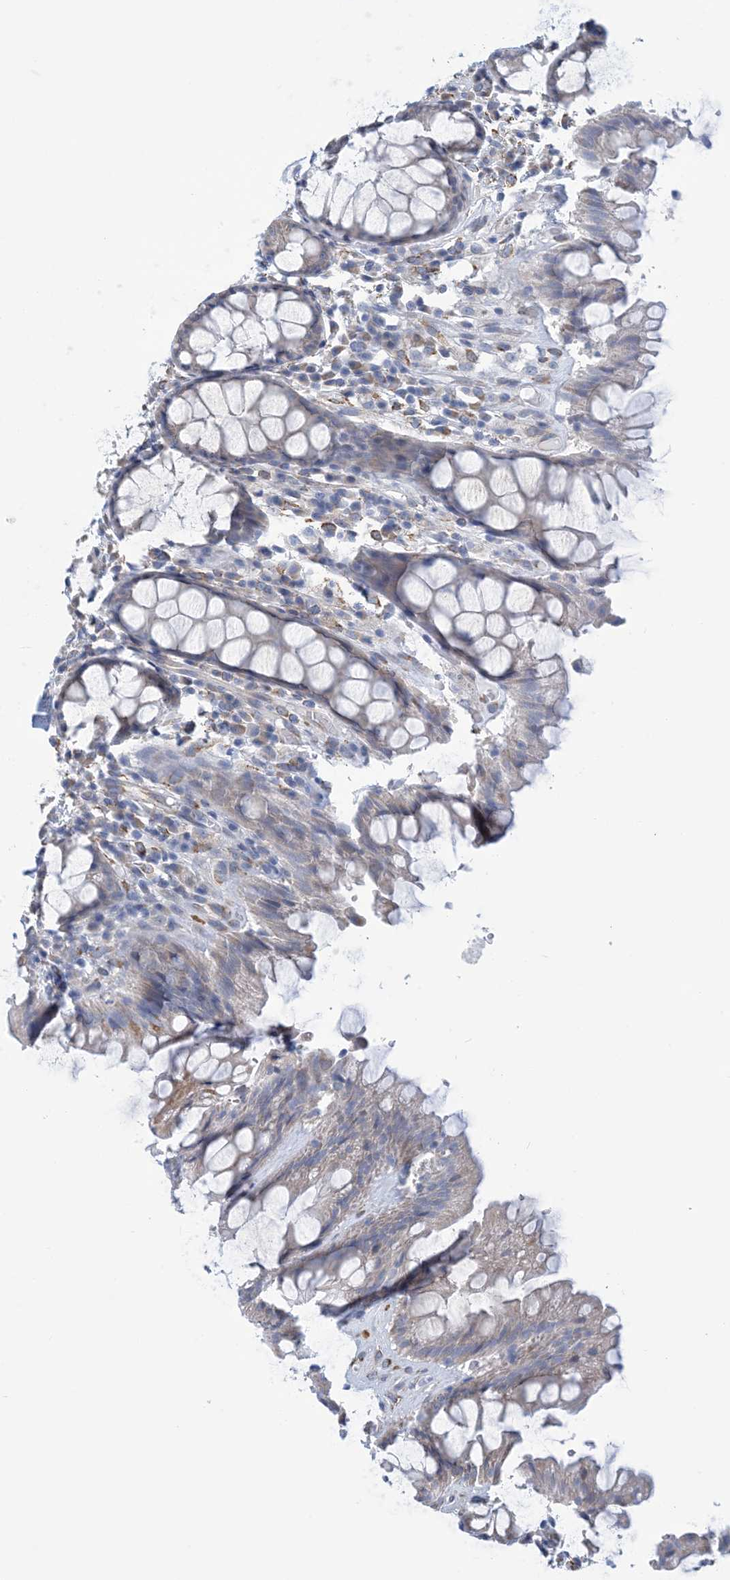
{"staining": {"intensity": "weak", "quantity": "<25%", "location": "cytoplasmic/membranous"}, "tissue": "rectum", "cell_type": "Glandular cells", "image_type": "normal", "snomed": [{"axis": "morphology", "description": "Normal tissue, NOS"}, {"axis": "topography", "description": "Rectum"}], "caption": "High power microscopy image of an immunohistochemistry (IHC) micrograph of benign rectum, revealing no significant staining in glandular cells. Nuclei are stained in blue.", "gene": "CCDC14", "patient": {"sex": "male", "age": 64}}